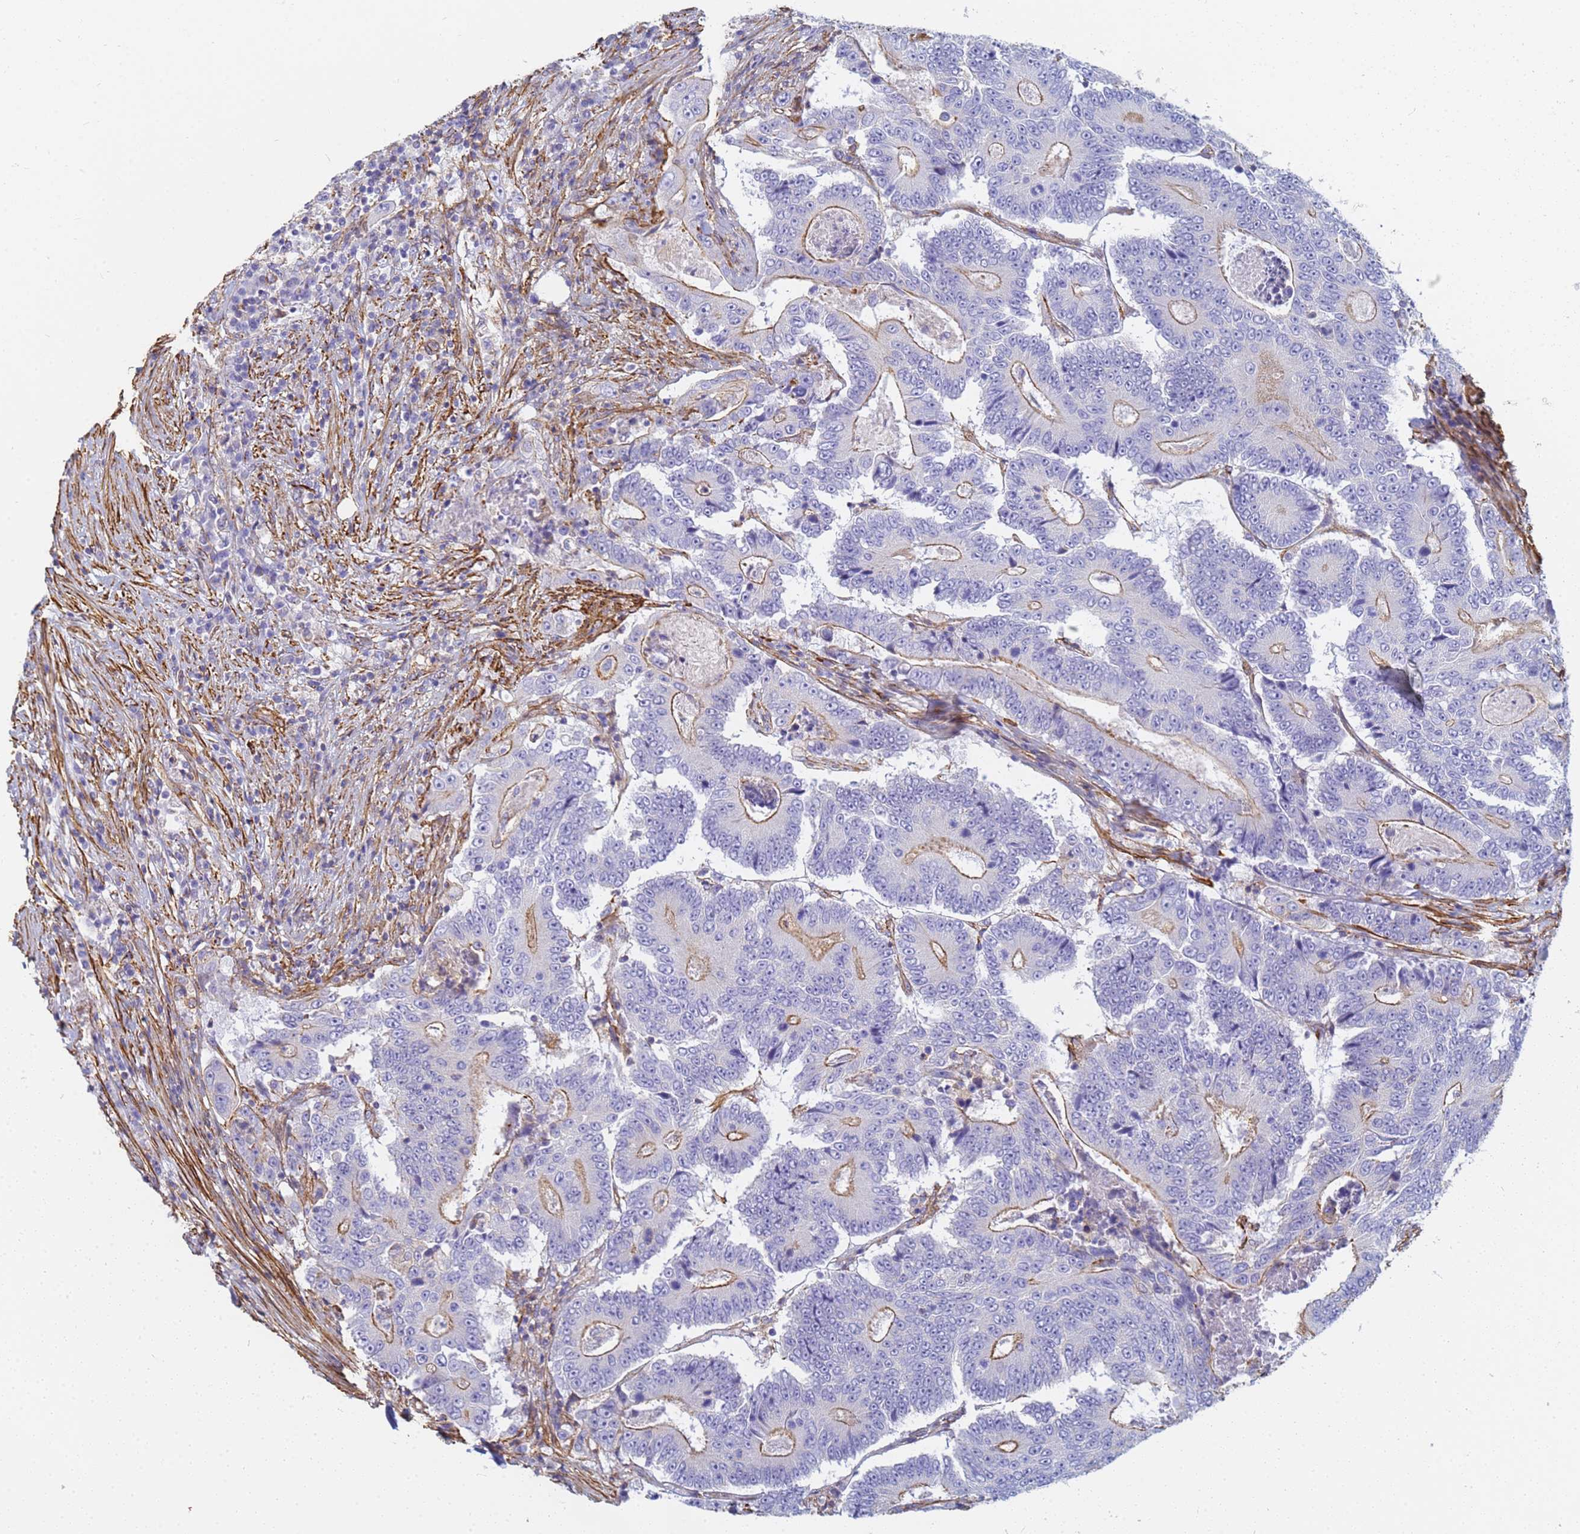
{"staining": {"intensity": "moderate", "quantity": "<25%", "location": "cytoplasmic/membranous"}, "tissue": "colorectal cancer", "cell_type": "Tumor cells", "image_type": "cancer", "snomed": [{"axis": "morphology", "description": "Adenocarcinoma, NOS"}, {"axis": "topography", "description": "Colon"}], "caption": "Protein staining by immunohistochemistry exhibits moderate cytoplasmic/membranous expression in about <25% of tumor cells in colorectal cancer (adenocarcinoma). The protein is stained brown, and the nuclei are stained in blue (DAB IHC with brightfield microscopy, high magnification).", "gene": "TPM1", "patient": {"sex": "male", "age": 83}}